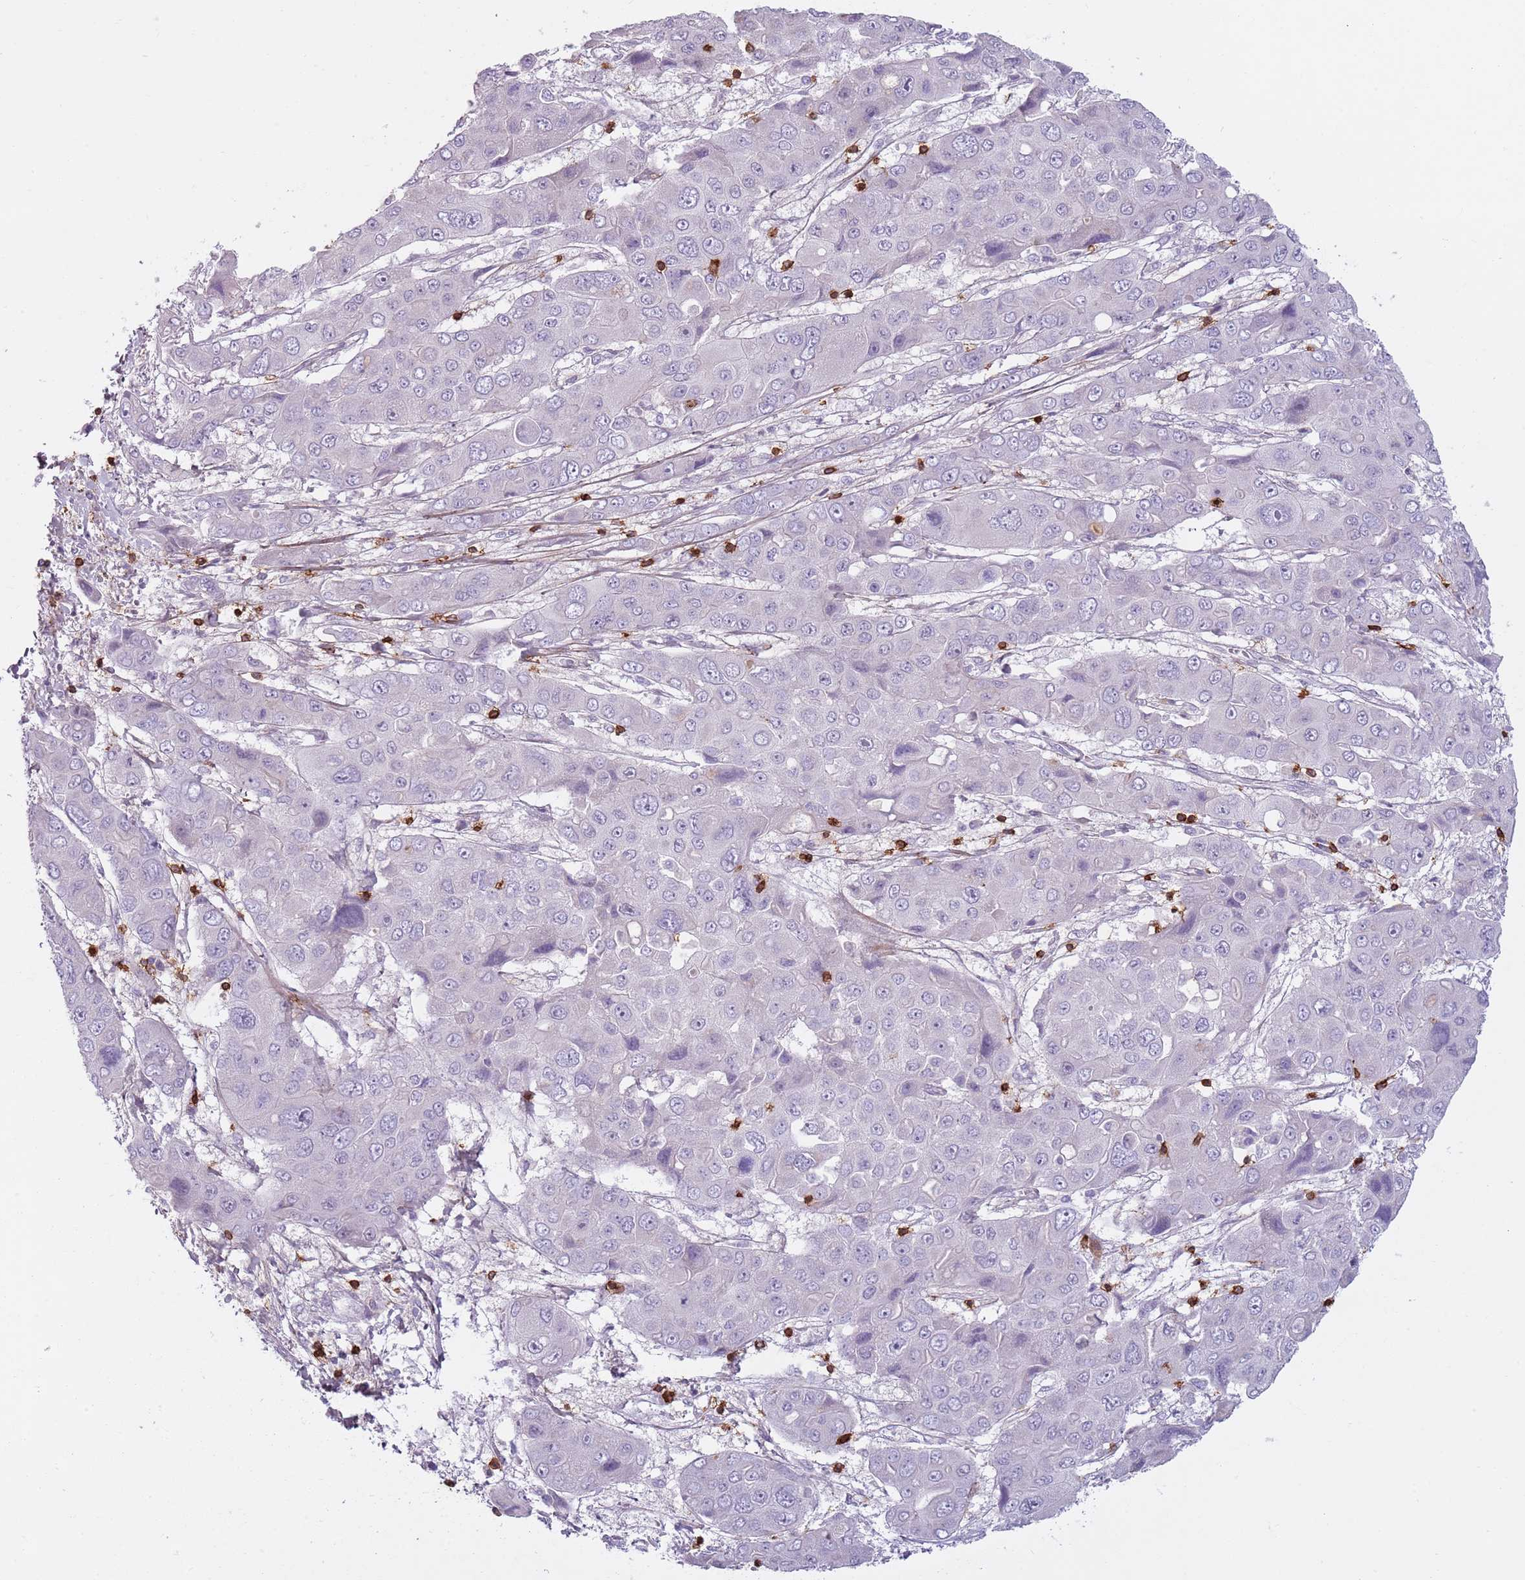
{"staining": {"intensity": "negative", "quantity": "none", "location": "none"}, "tissue": "liver cancer", "cell_type": "Tumor cells", "image_type": "cancer", "snomed": [{"axis": "morphology", "description": "Cholangiocarcinoma"}, {"axis": "topography", "description": "Liver"}], "caption": "The immunohistochemistry (IHC) histopathology image has no significant expression in tumor cells of liver cholangiocarcinoma tissue.", "gene": "ZNF583", "patient": {"sex": "male", "age": 67}}